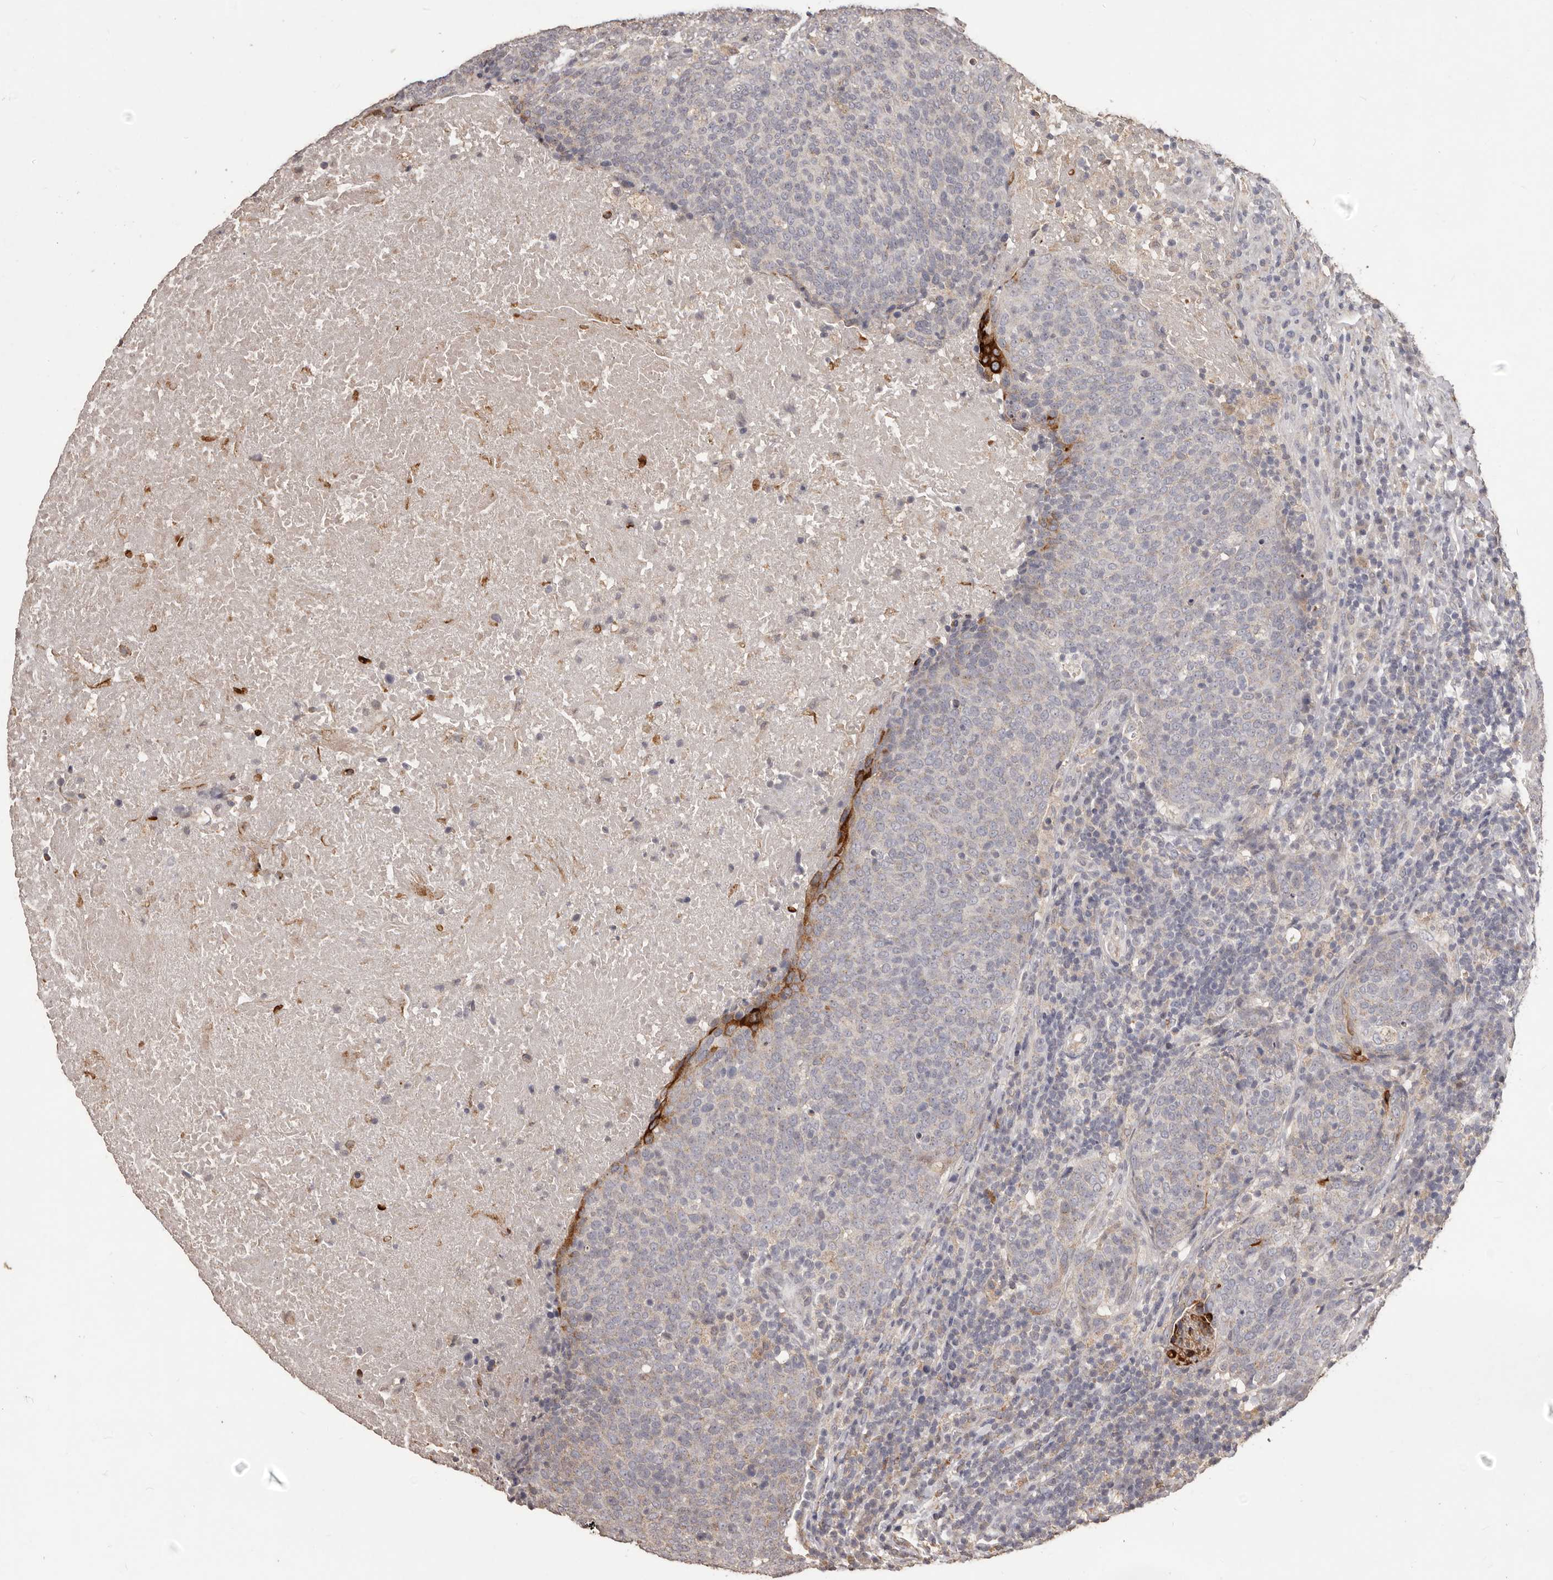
{"staining": {"intensity": "weak", "quantity": "<25%", "location": "cytoplasmic/membranous"}, "tissue": "head and neck cancer", "cell_type": "Tumor cells", "image_type": "cancer", "snomed": [{"axis": "morphology", "description": "Squamous cell carcinoma, NOS"}, {"axis": "morphology", "description": "Squamous cell carcinoma, metastatic, NOS"}, {"axis": "topography", "description": "Lymph node"}, {"axis": "topography", "description": "Head-Neck"}], "caption": "The histopathology image demonstrates no staining of tumor cells in head and neck cancer. (Brightfield microscopy of DAB immunohistochemistry (IHC) at high magnification).", "gene": "PRSS27", "patient": {"sex": "male", "age": 62}}